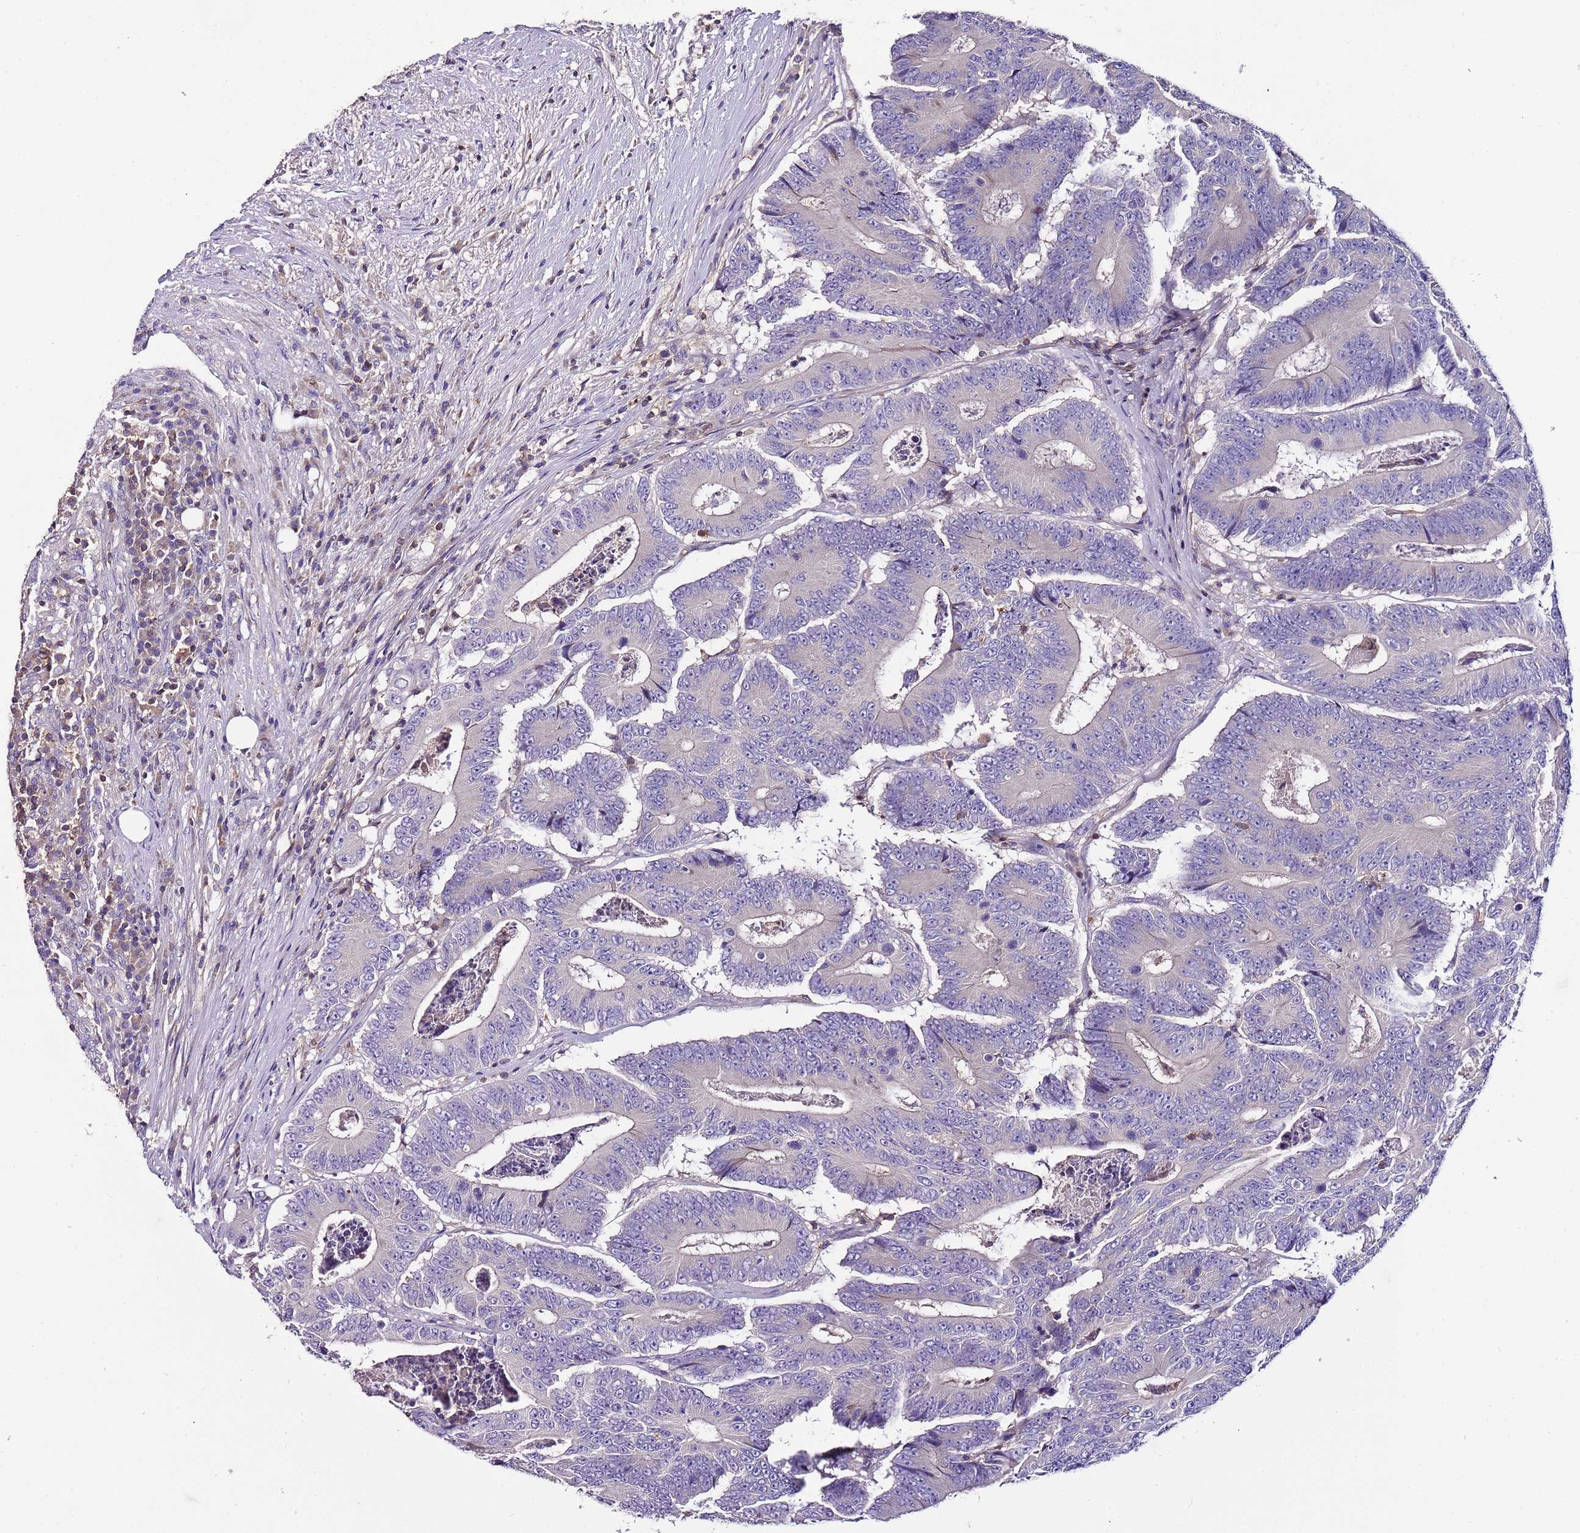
{"staining": {"intensity": "negative", "quantity": "none", "location": "none"}, "tissue": "colorectal cancer", "cell_type": "Tumor cells", "image_type": "cancer", "snomed": [{"axis": "morphology", "description": "Adenocarcinoma, NOS"}, {"axis": "topography", "description": "Colon"}], "caption": "Tumor cells are negative for protein expression in human colorectal cancer.", "gene": "IGIP", "patient": {"sex": "male", "age": 83}}